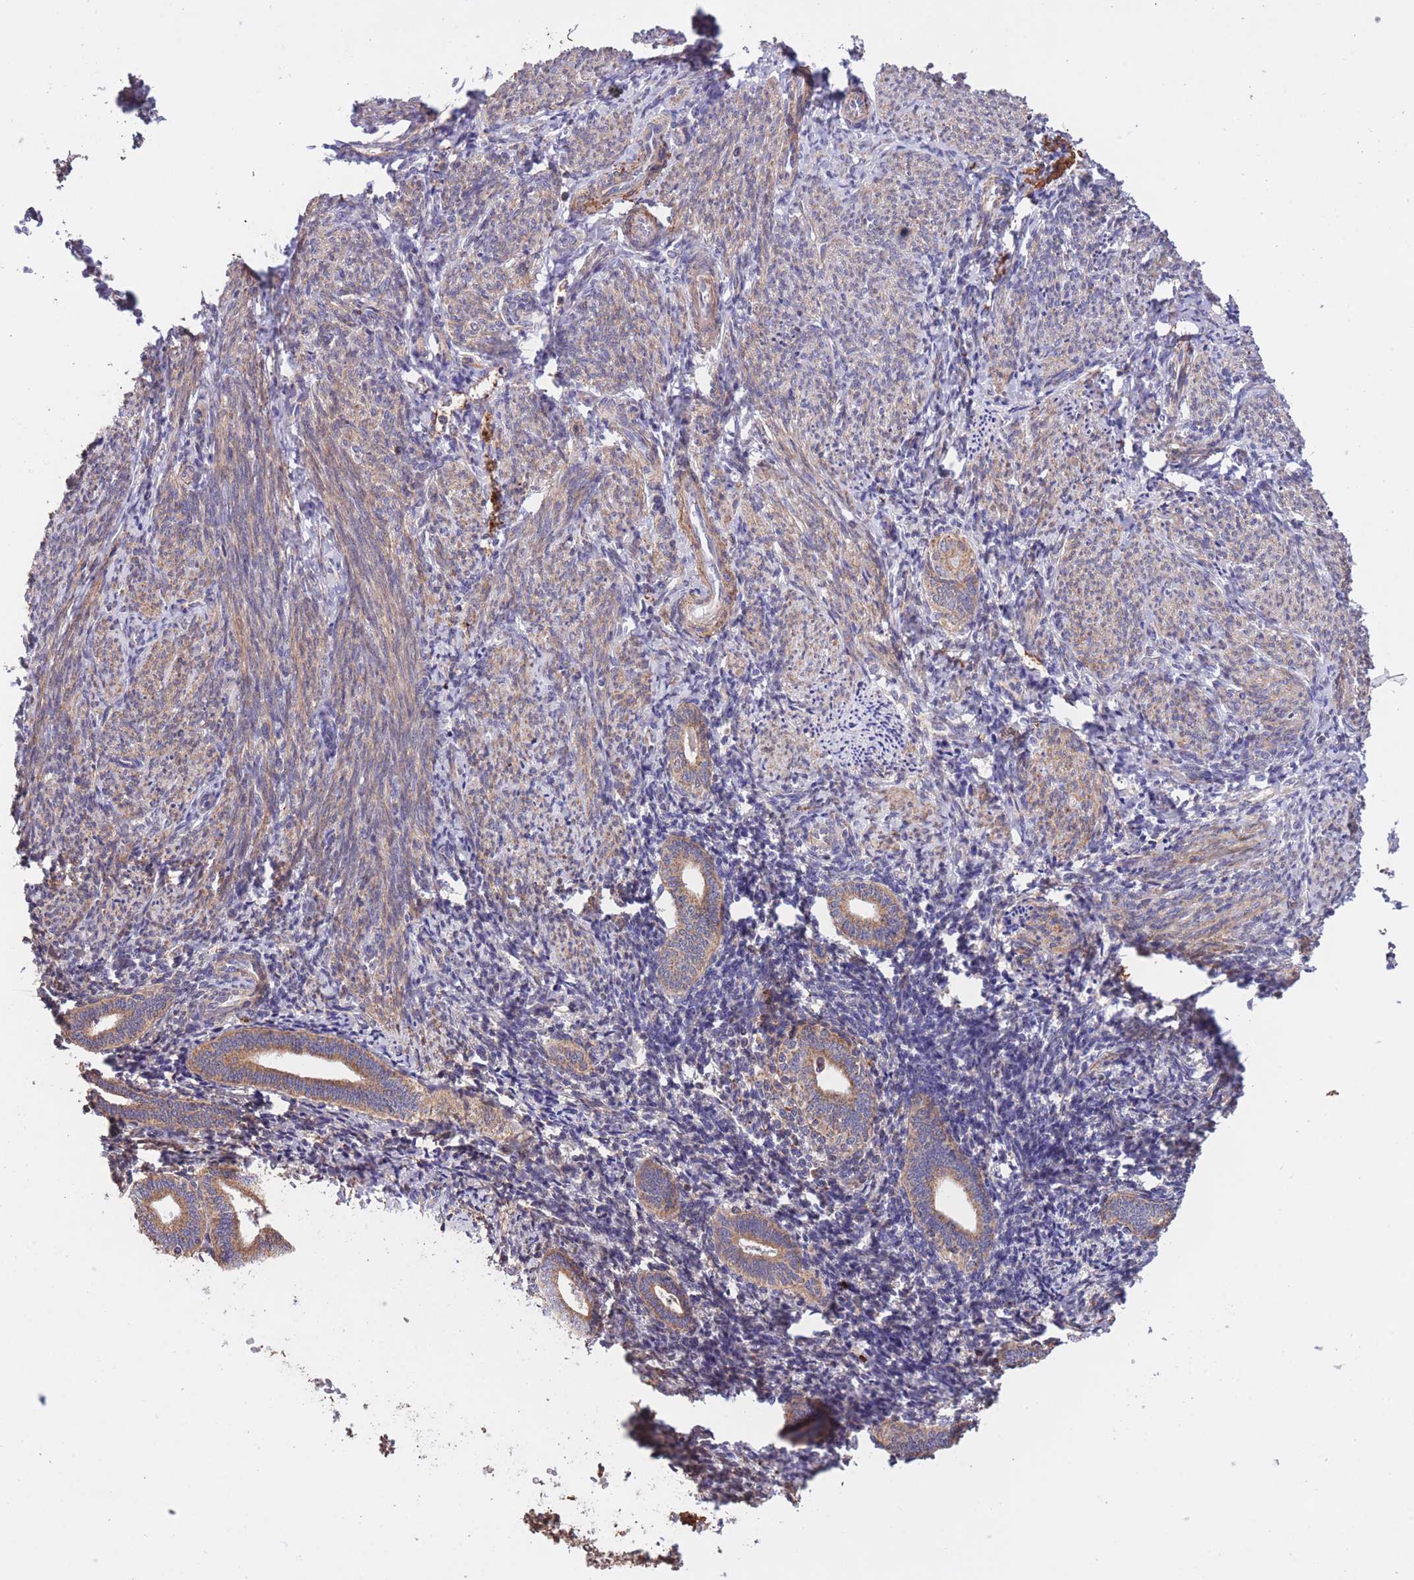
{"staining": {"intensity": "moderate", "quantity": "<25%", "location": "cytoplasmic/membranous"}, "tissue": "endometrium", "cell_type": "Cells in endometrial stroma", "image_type": "normal", "snomed": [{"axis": "morphology", "description": "Normal tissue, NOS"}, {"axis": "topography", "description": "Endometrium"}], "caption": "Unremarkable endometrium displays moderate cytoplasmic/membranous positivity in about <25% of cells in endometrial stroma.", "gene": "ATP13A2", "patient": {"sex": "female", "age": 54}}